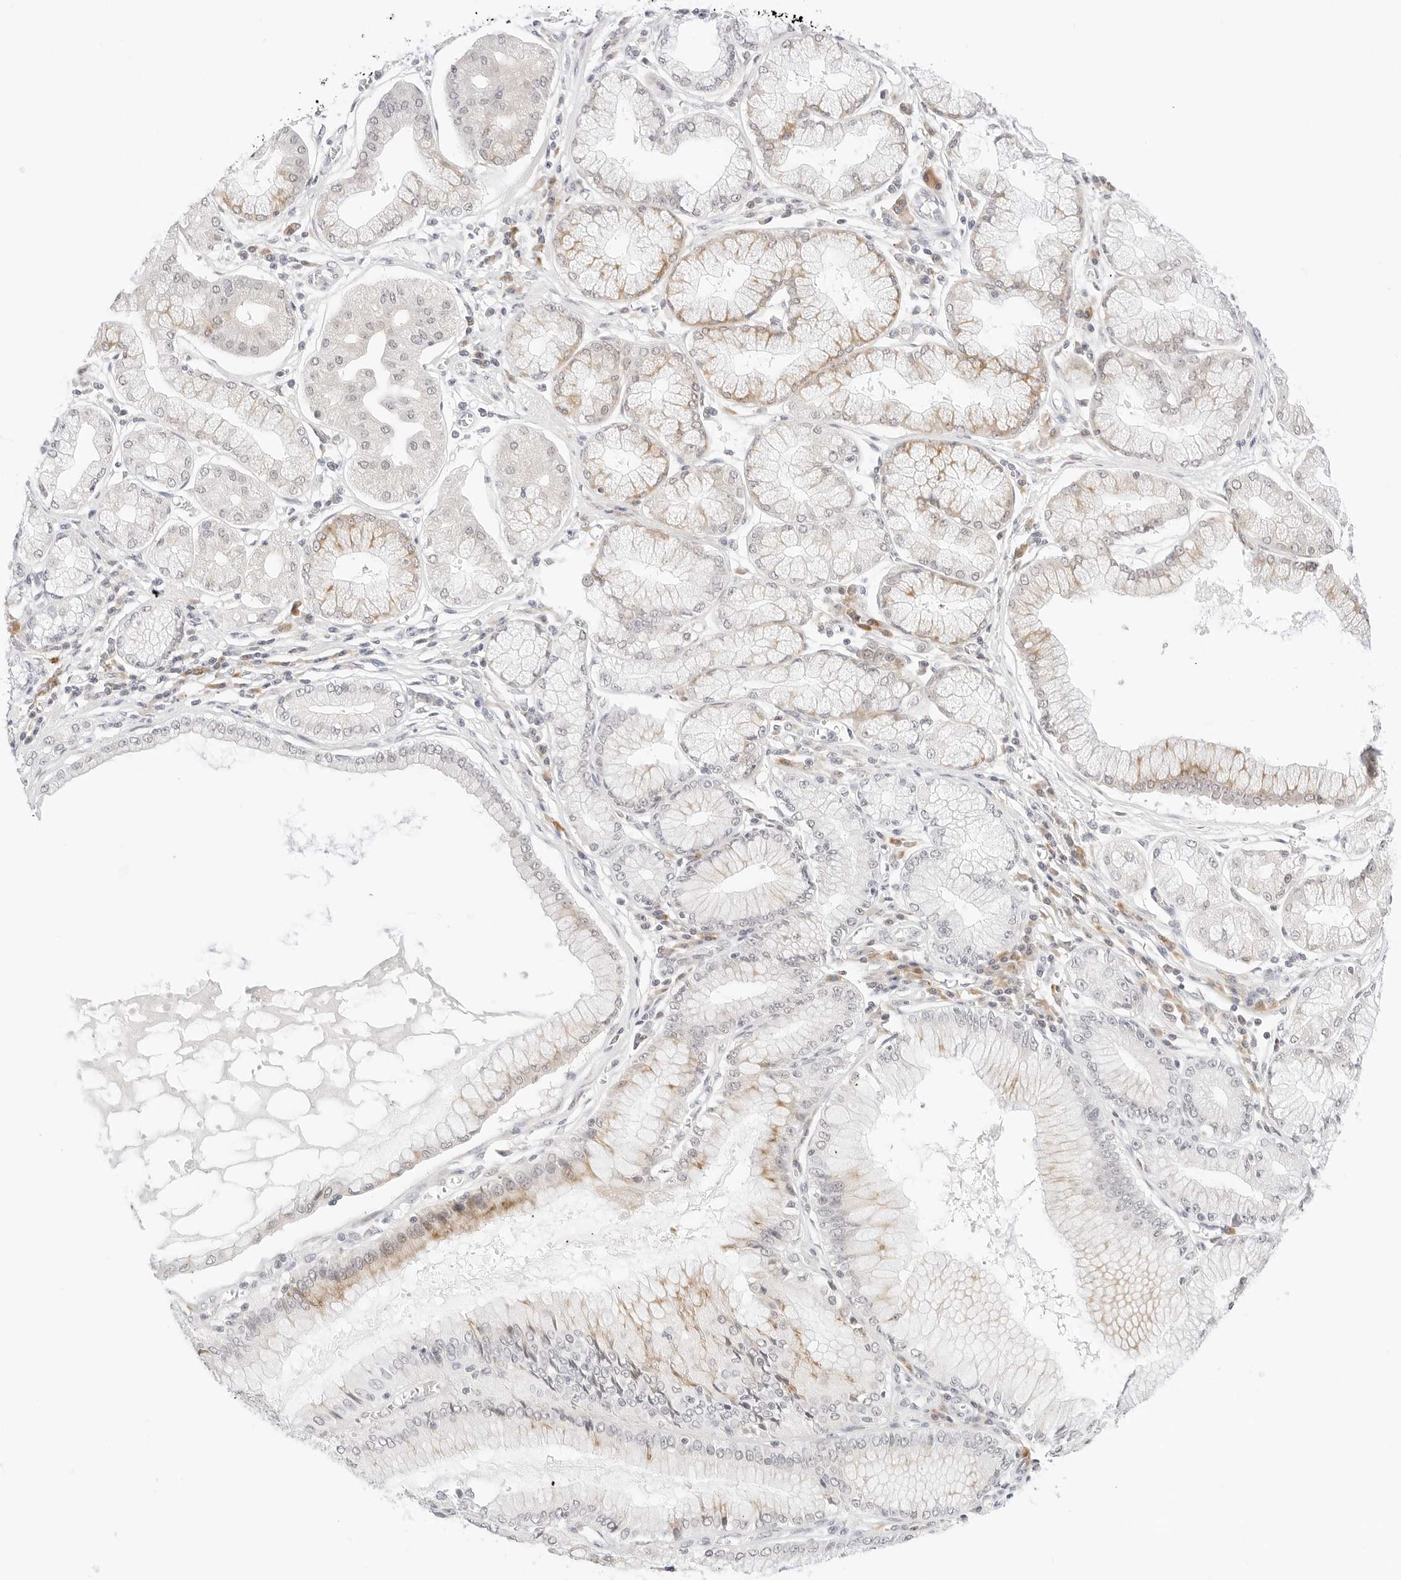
{"staining": {"intensity": "moderate", "quantity": "<25%", "location": "cytoplasmic/membranous"}, "tissue": "stomach cancer", "cell_type": "Tumor cells", "image_type": "cancer", "snomed": [{"axis": "morphology", "description": "Adenocarcinoma, NOS"}, {"axis": "topography", "description": "Stomach"}], "caption": "Immunohistochemistry (IHC) (DAB) staining of stomach adenocarcinoma demonstrates moderate cytoplasmic/membranous protein expression in about <25% of tumor cells.", "gene": "XKR4", "patient": {"sex": "male", "age": 59}}